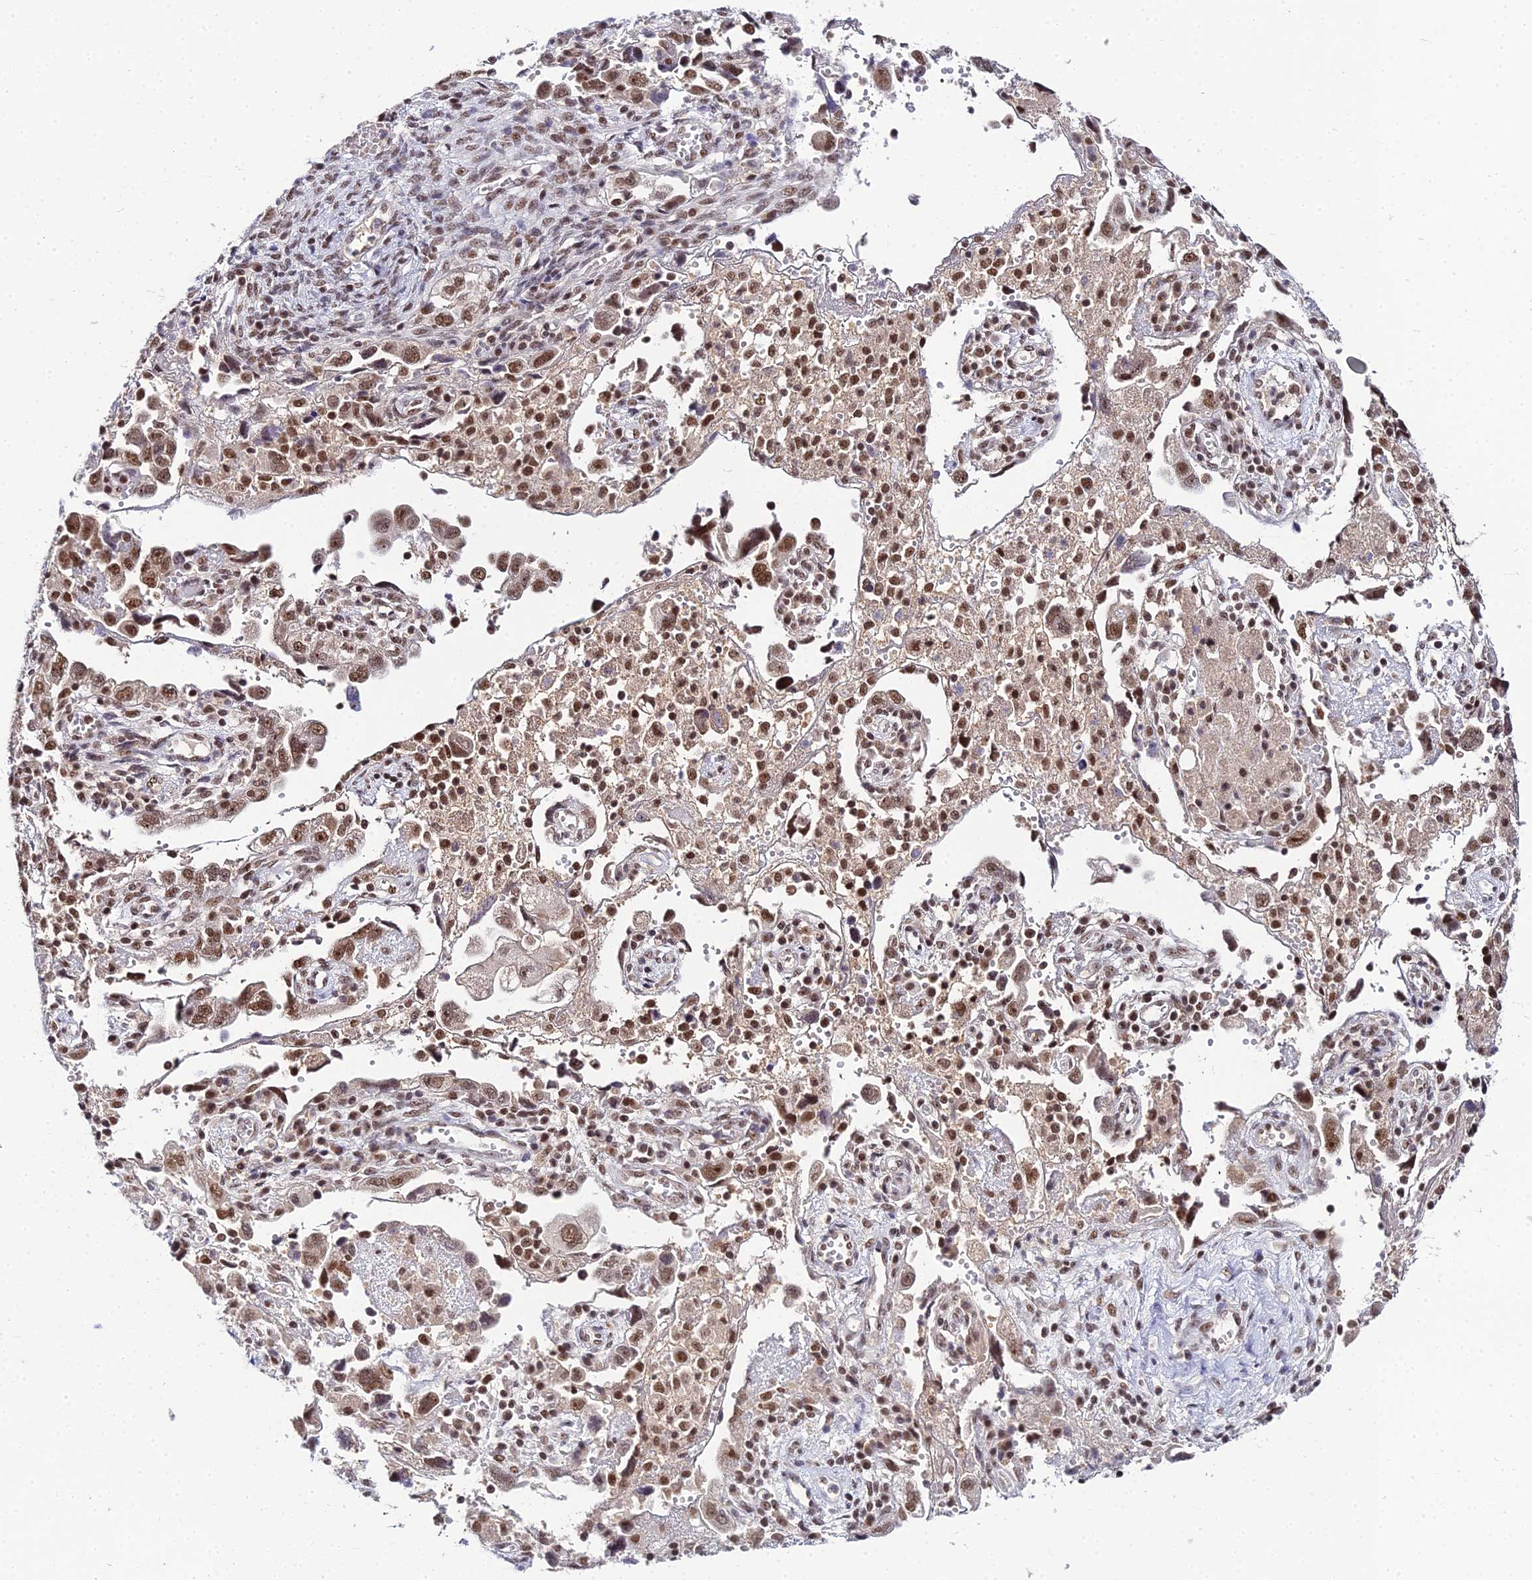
{"staining": {"intensity": "moderate", "quantity": ">75%", "location": "nuclear"}, "tissue": "ovarian cancer", "cell_type": "Tumor cells", "image_type": "cancer", "snomed": [{"axis": "morphology", "description": "Carcinoma, NOS"}, {"axis": "morphology", "description": "Cystadenocarcinoma, serous, NOS"}, {"axis": "topography", "description": "Ovary"}], "caption": "The micrograph shows immunohistochemical staining of ovarian carcinoma. There is moderate nuclear expression is appreciated in approximately >75% of tumor cells. (Stains: DAB (3,3'-diaminobenzidine) in brown, nuclei in blue, Microscopy: brightfield microscopy at high magnification).", "gene": "EXOSC3", "patient": {"sex": "female", "age": 69}}